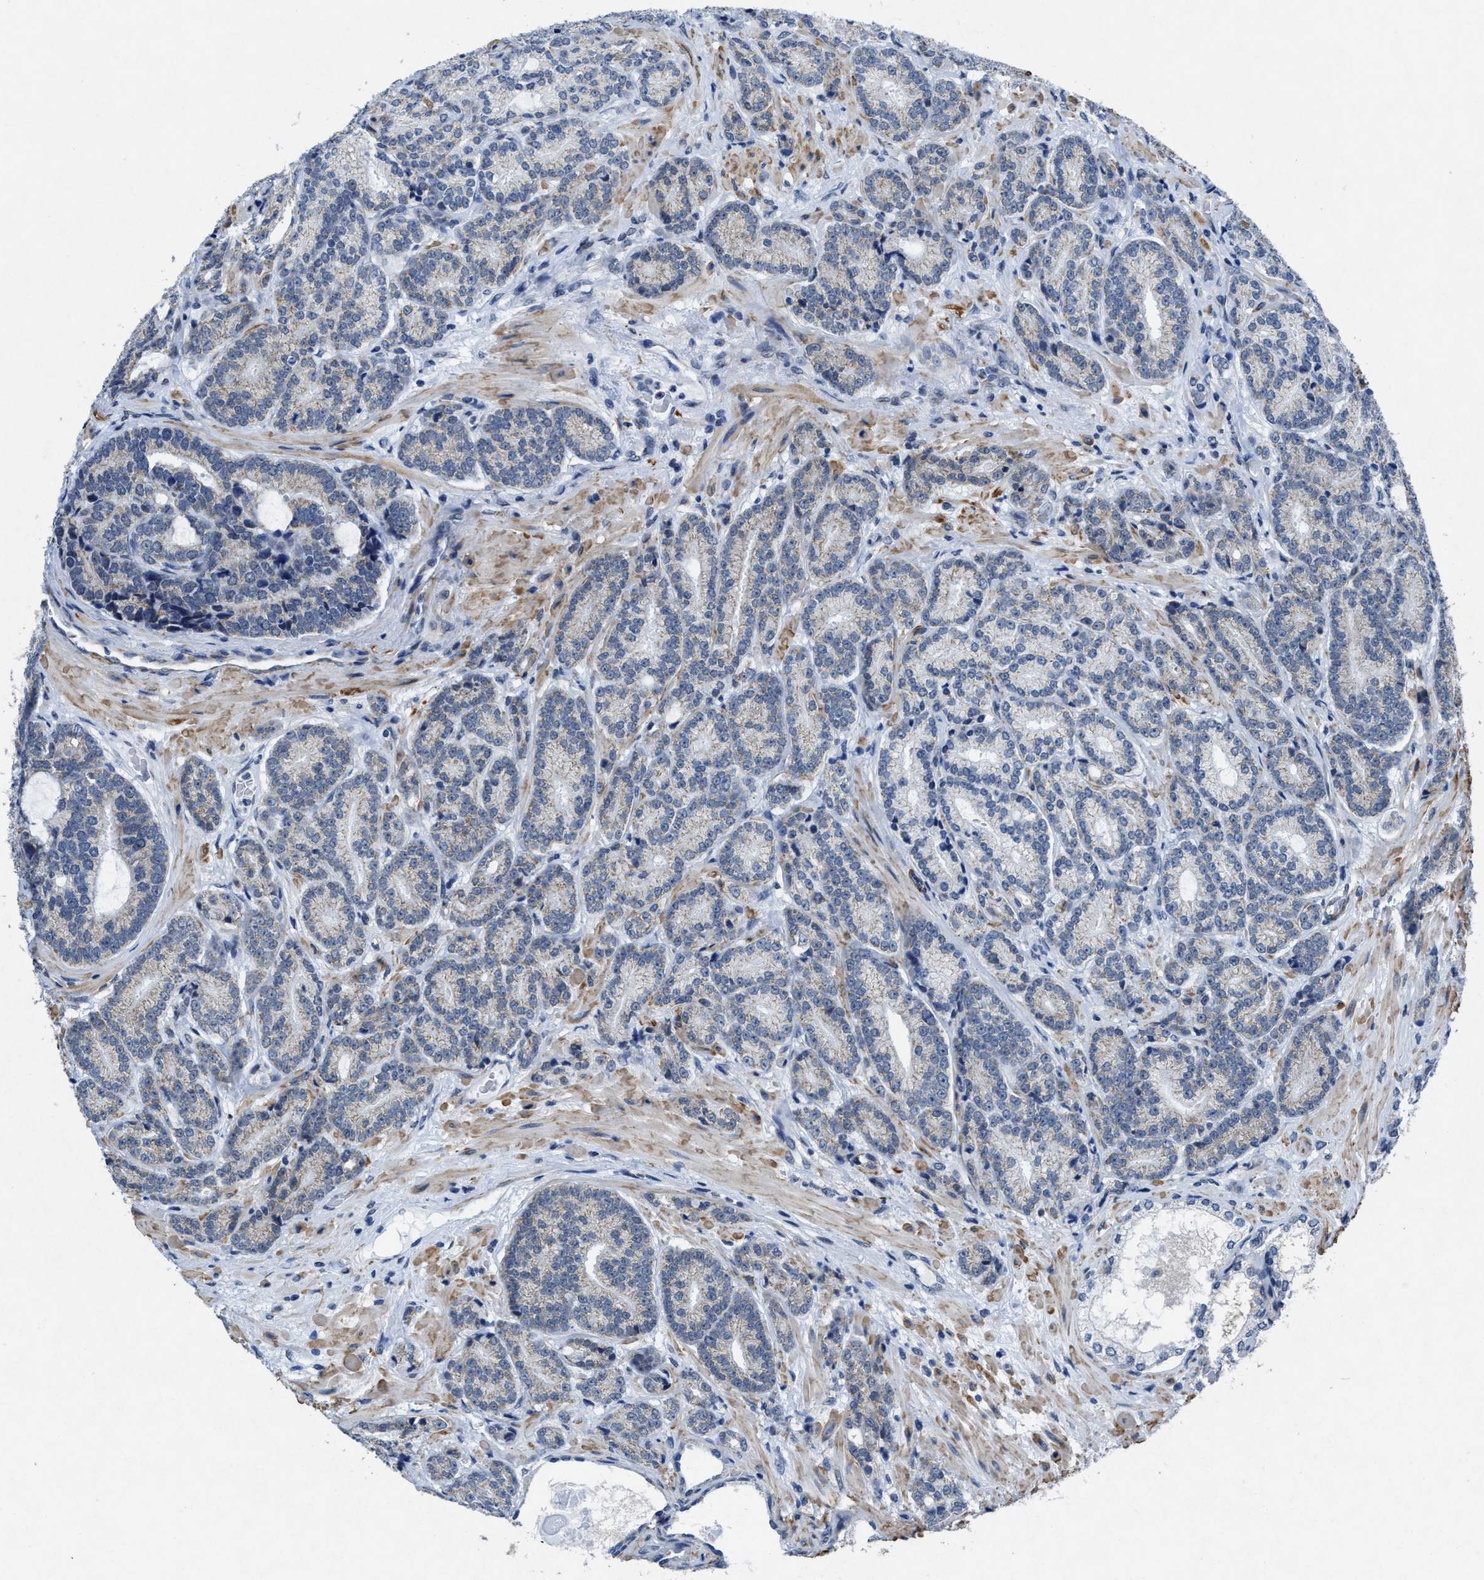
{"staining": {"intensity": "negative", "quantity": "none", "location": "none"}, "tissue": "prostate cancer", "cell_type": "Tumor cells", "image_type": "cancer", "snomed": [{"axis": "morphology", "description": "Adenocarcinoma, High grade"}, {"axis": "topography", "description": "Prostate"}], "caption": "This is a histopathology image of IHC staining of prostate cancer, which shows no expression in tumor cells.", "gene": "ID3", "patient": {"sex": "male", "age": 61}}